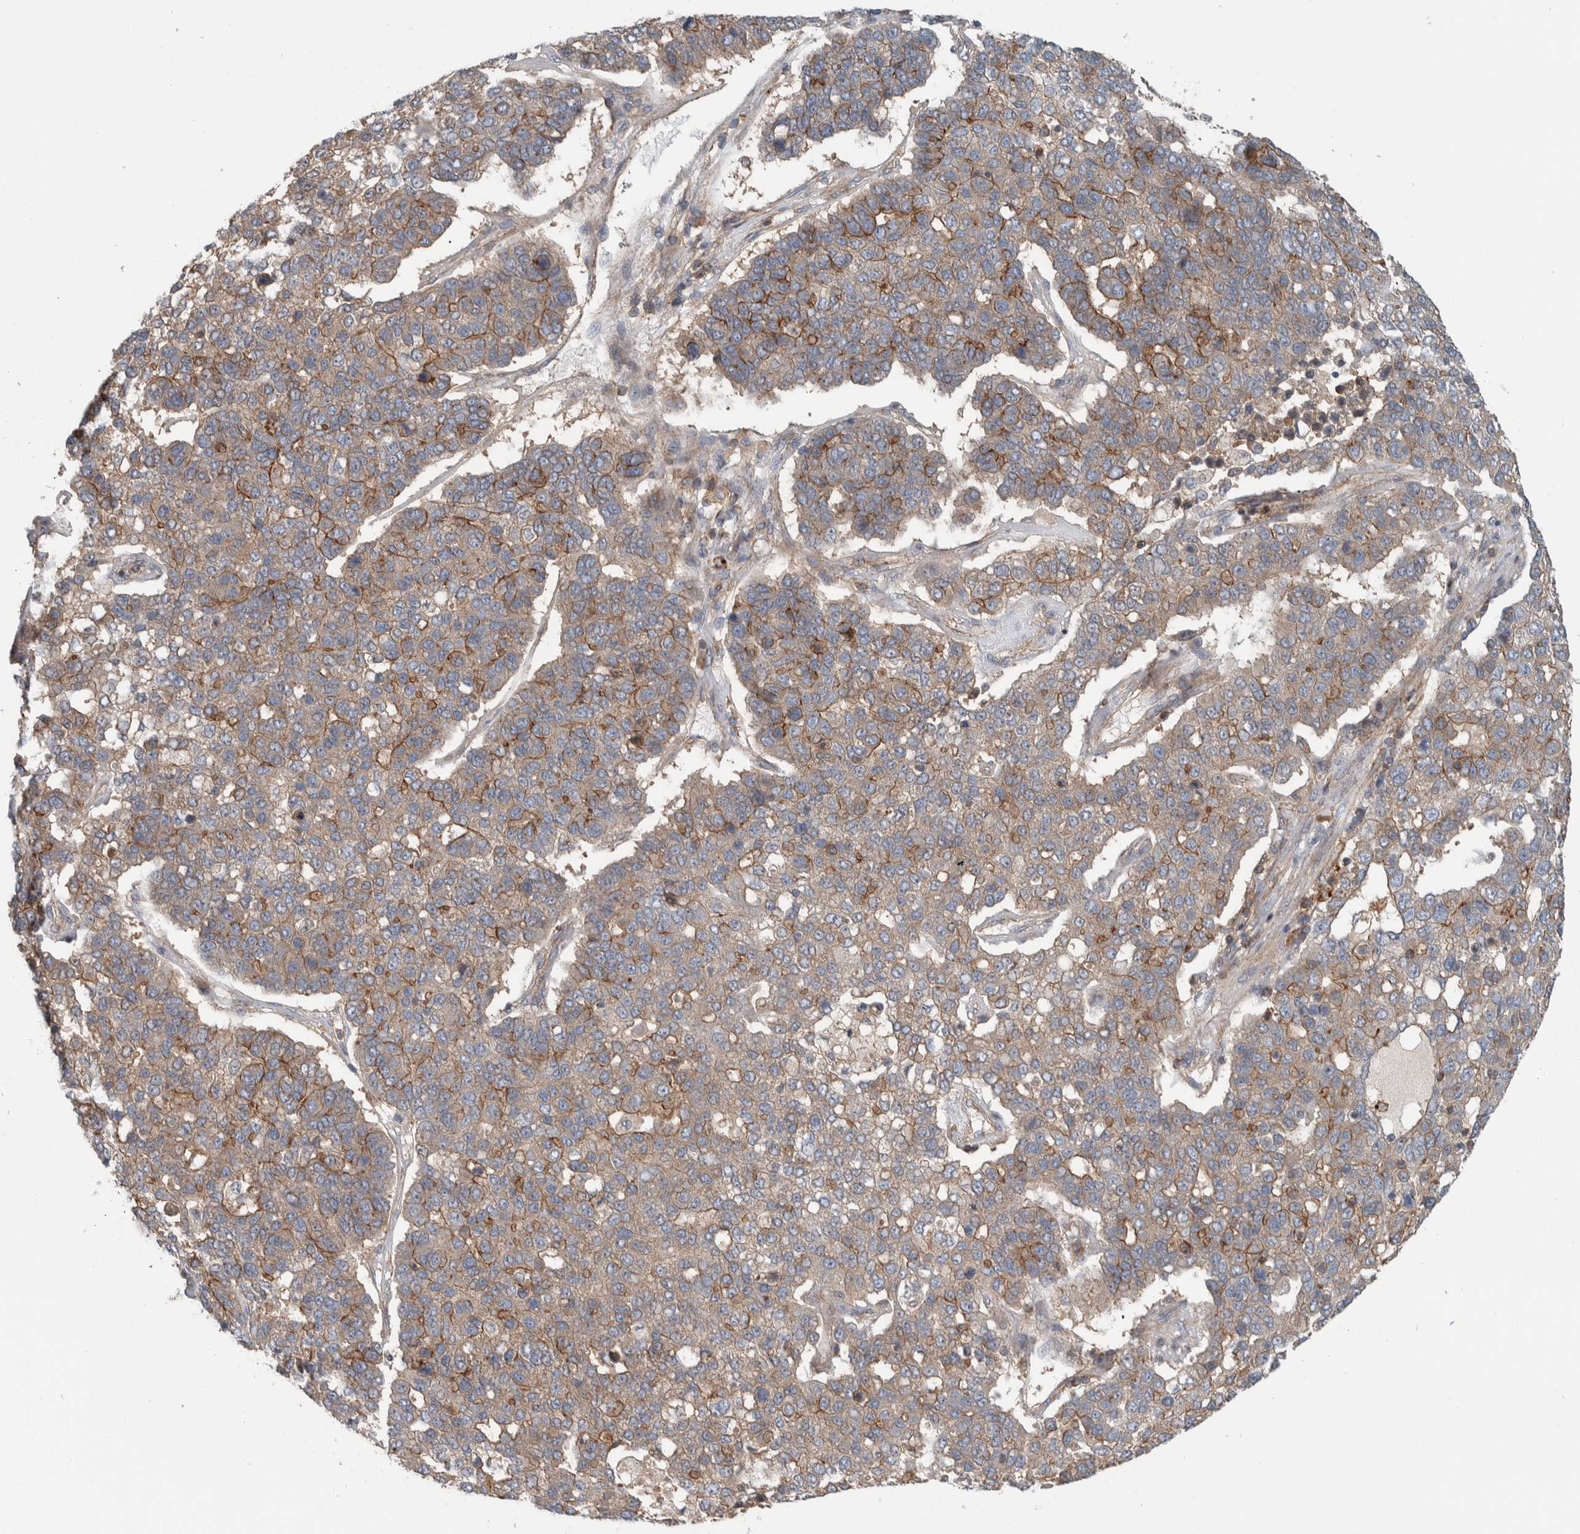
{"staining": {"intensity": "moderate", "quantity": "25%-75%", "location": "cytoplasmic/membranous"}, "tissue": "pancreatic cancer", "cell_type": "Tumor cells", "image_type": "cancer", "snomed": [{"axis": "morphology", "description": "Adenocarcinoma, NOS"}, {"axis": "topography", "description": "Pancreas"}], "caption": "An image showing moderate cytoplasmic/membranous positivity in about 25%-75% of tumor cells in pancreatic cancer, as visualized by brown immunohistochemical staining.", "gene": "MPRIP", "patient": {"sex": "female", "age": 61}}